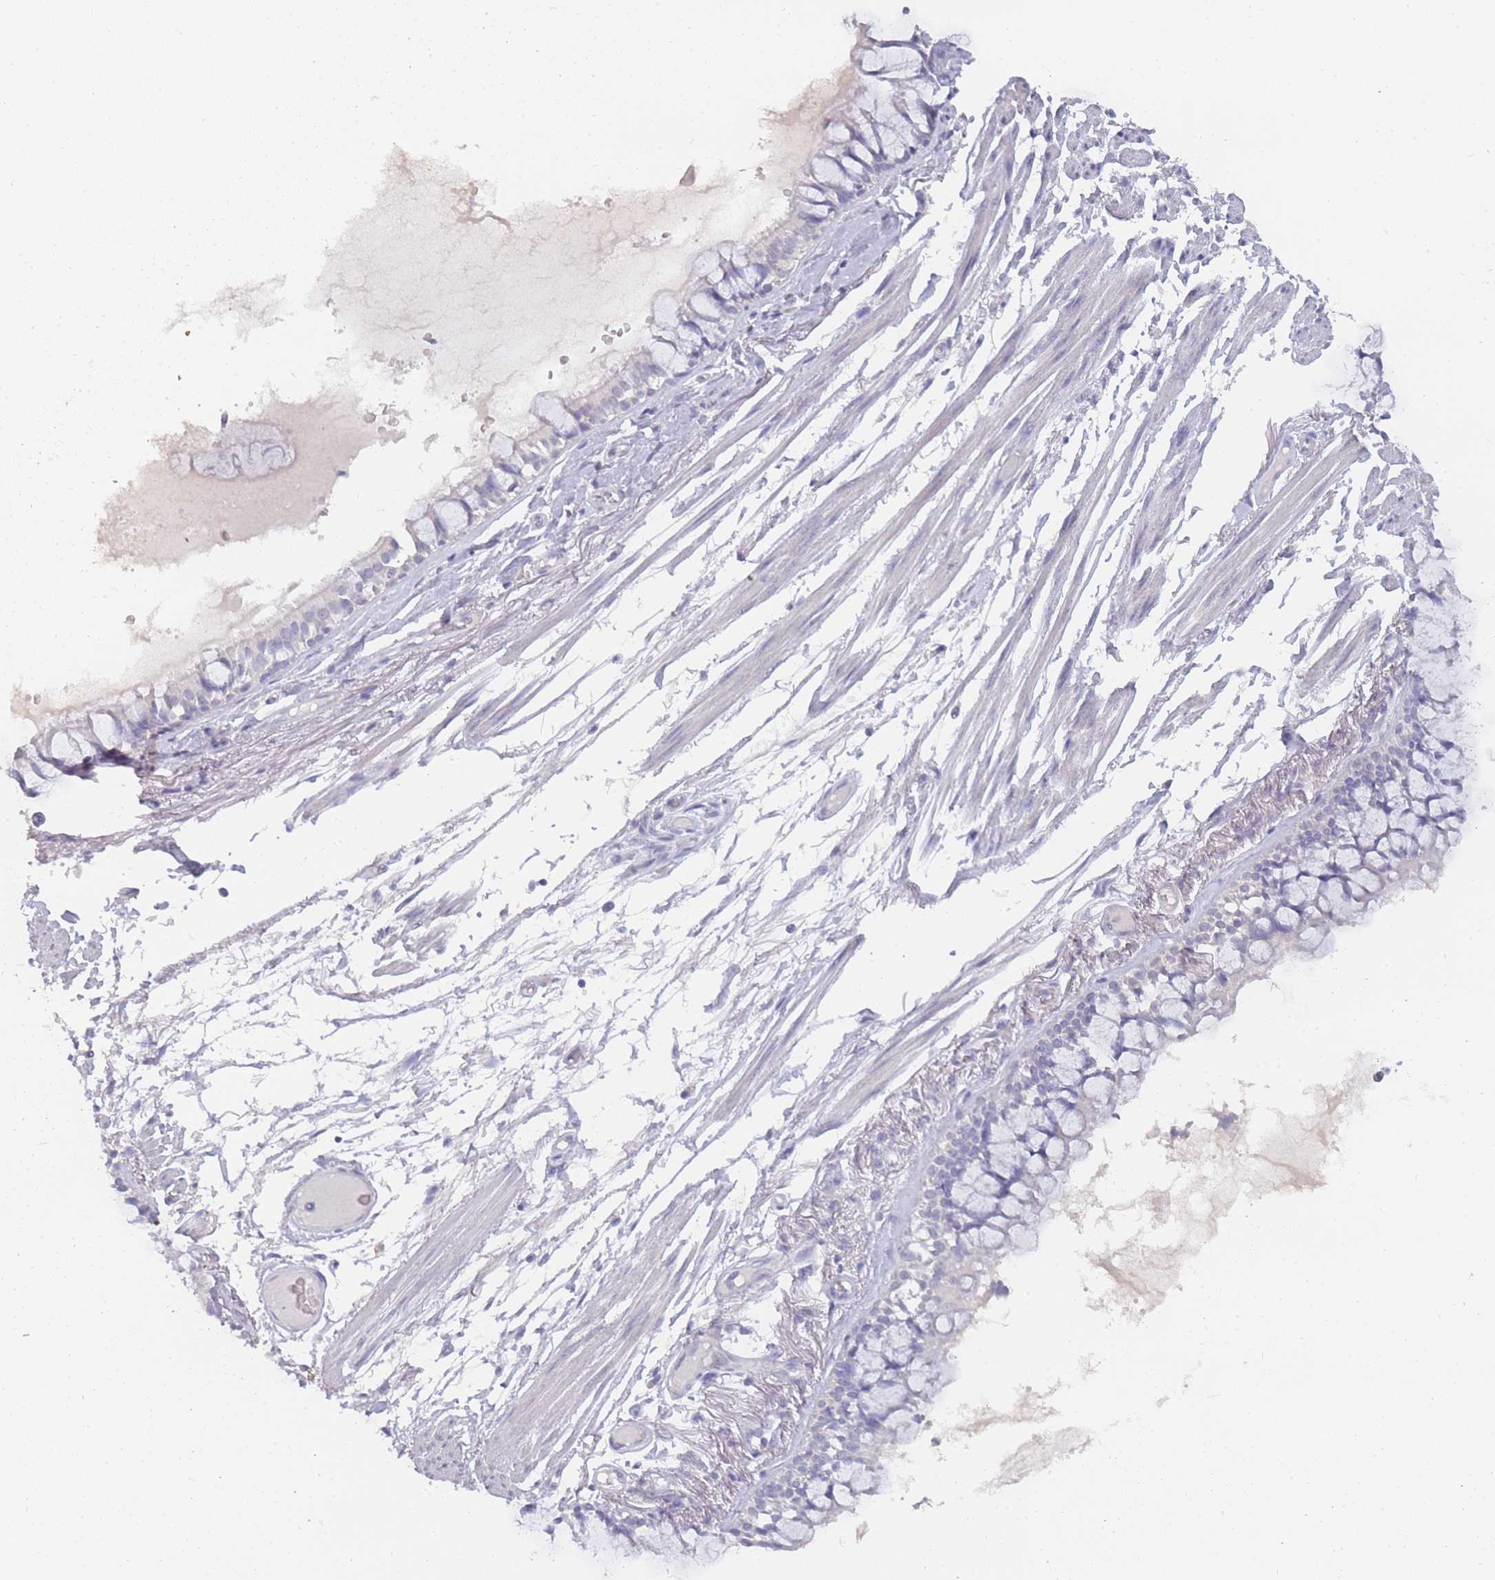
{"staining": {"intensity": "negative", "quantity": "none", "location": "none"}, "tissue": "bronchus", "cell_type": "Respiratory epithelial cells", "image_type": "normal", "snomed": [{"axis": "morphology", "description": "Normal tissue, NOS"}, {"axis": "topography", "description": "Bronchus"}], "caption": "Histopathology image shows no protein staining in respiratory epithelial cells of benign bronchus. Nuclei are stained in blue.", "gene": "INS", "patient": {"sex": "male", "age": 70}}